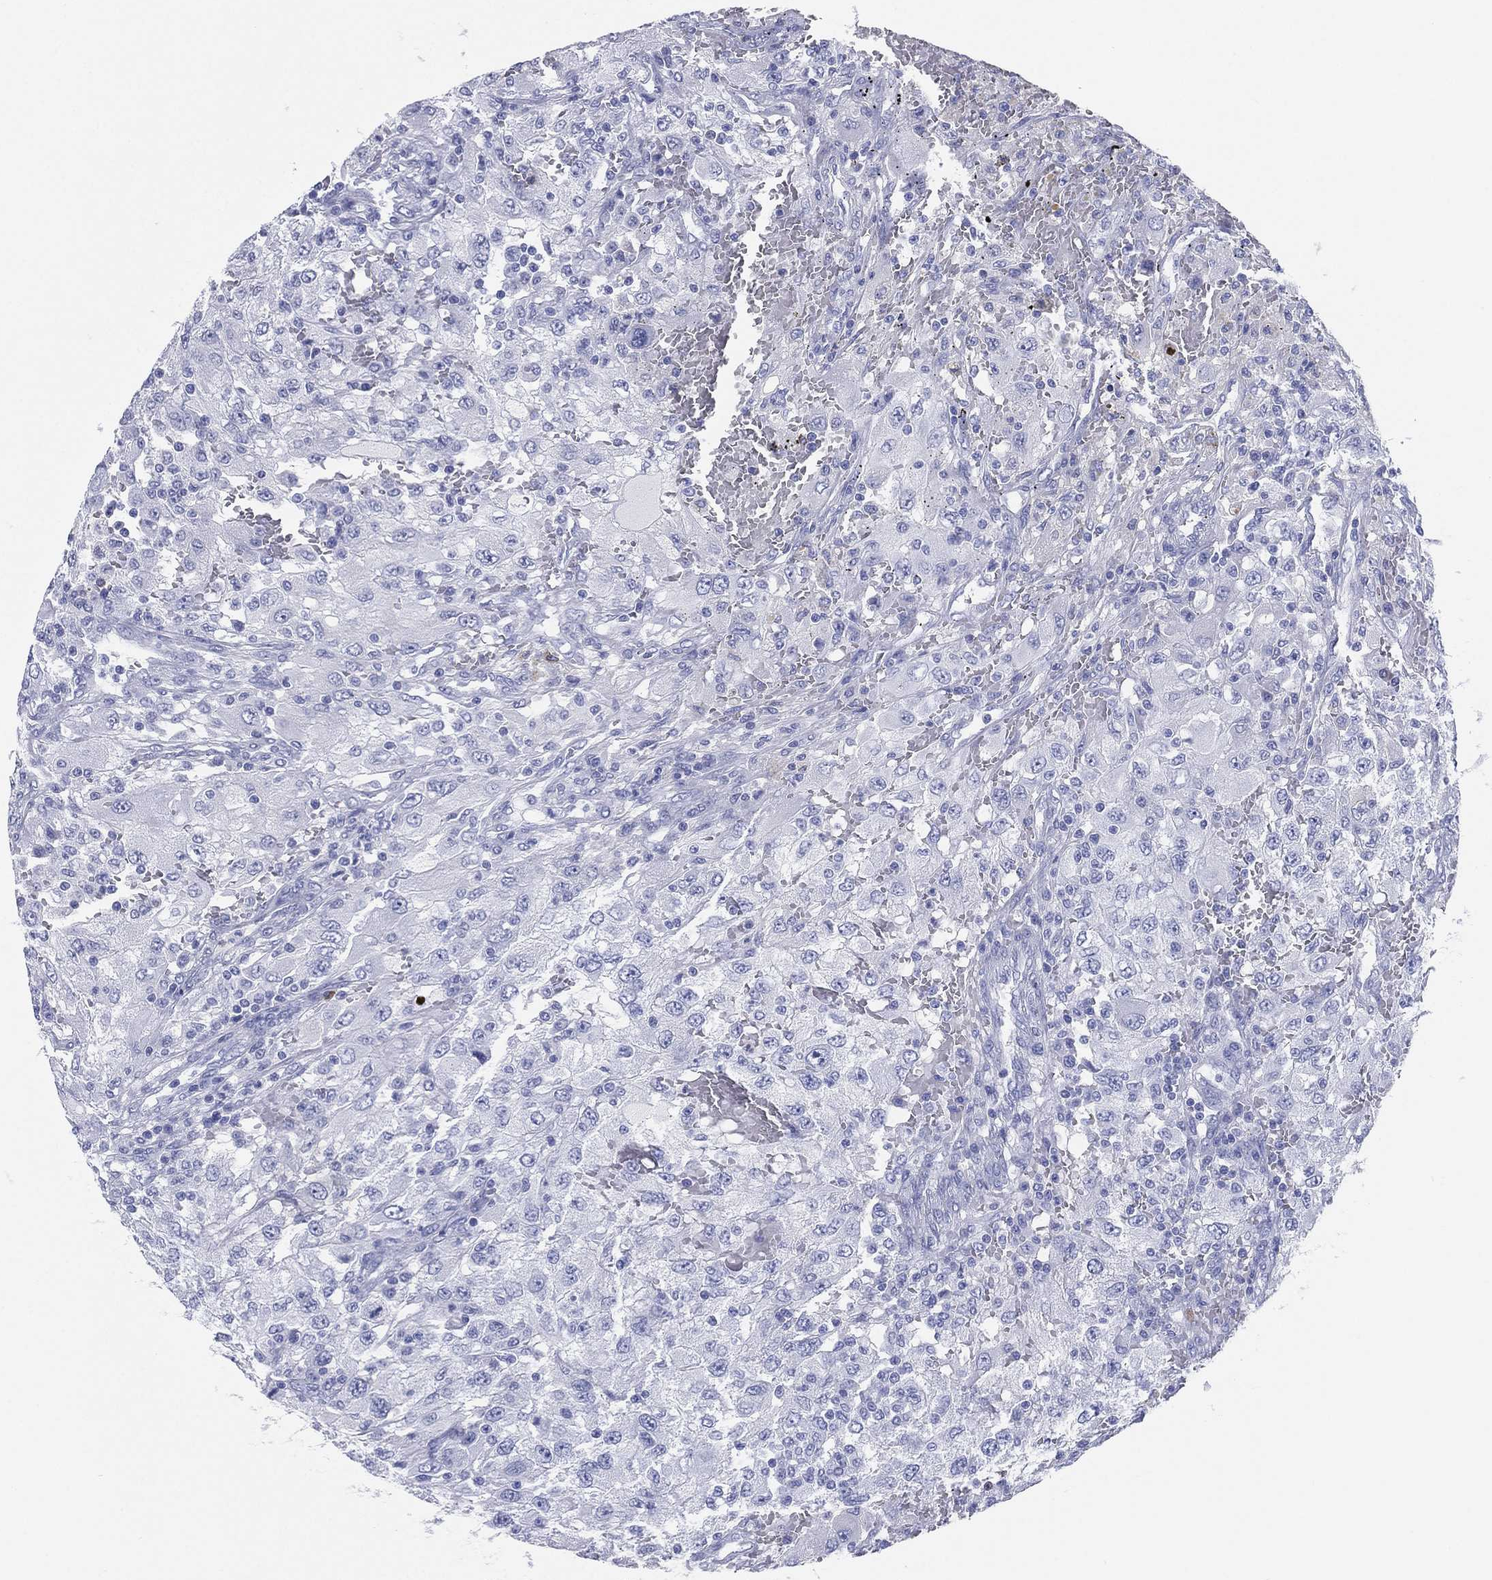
{"staining": {"intensity": "negative", "quantity": "none", "location": "none"}, "tissue": "renal cancer", "cell_type": "Tumor cells", "image_type": "cancer", "snomed": [{"axis": "morphology", "description": "Adenocarcinoma, NOS"}, {"axis": "topography", "description": "Kidney"}], "caption": "High power microscopy photomicrograph of an IHC histopathology image of renal cancer (adenocarcinoma), revealing no significant positivity in tumor cells.", "gene": "CD79A", "patient": {"sex": "female", "age": 67}}